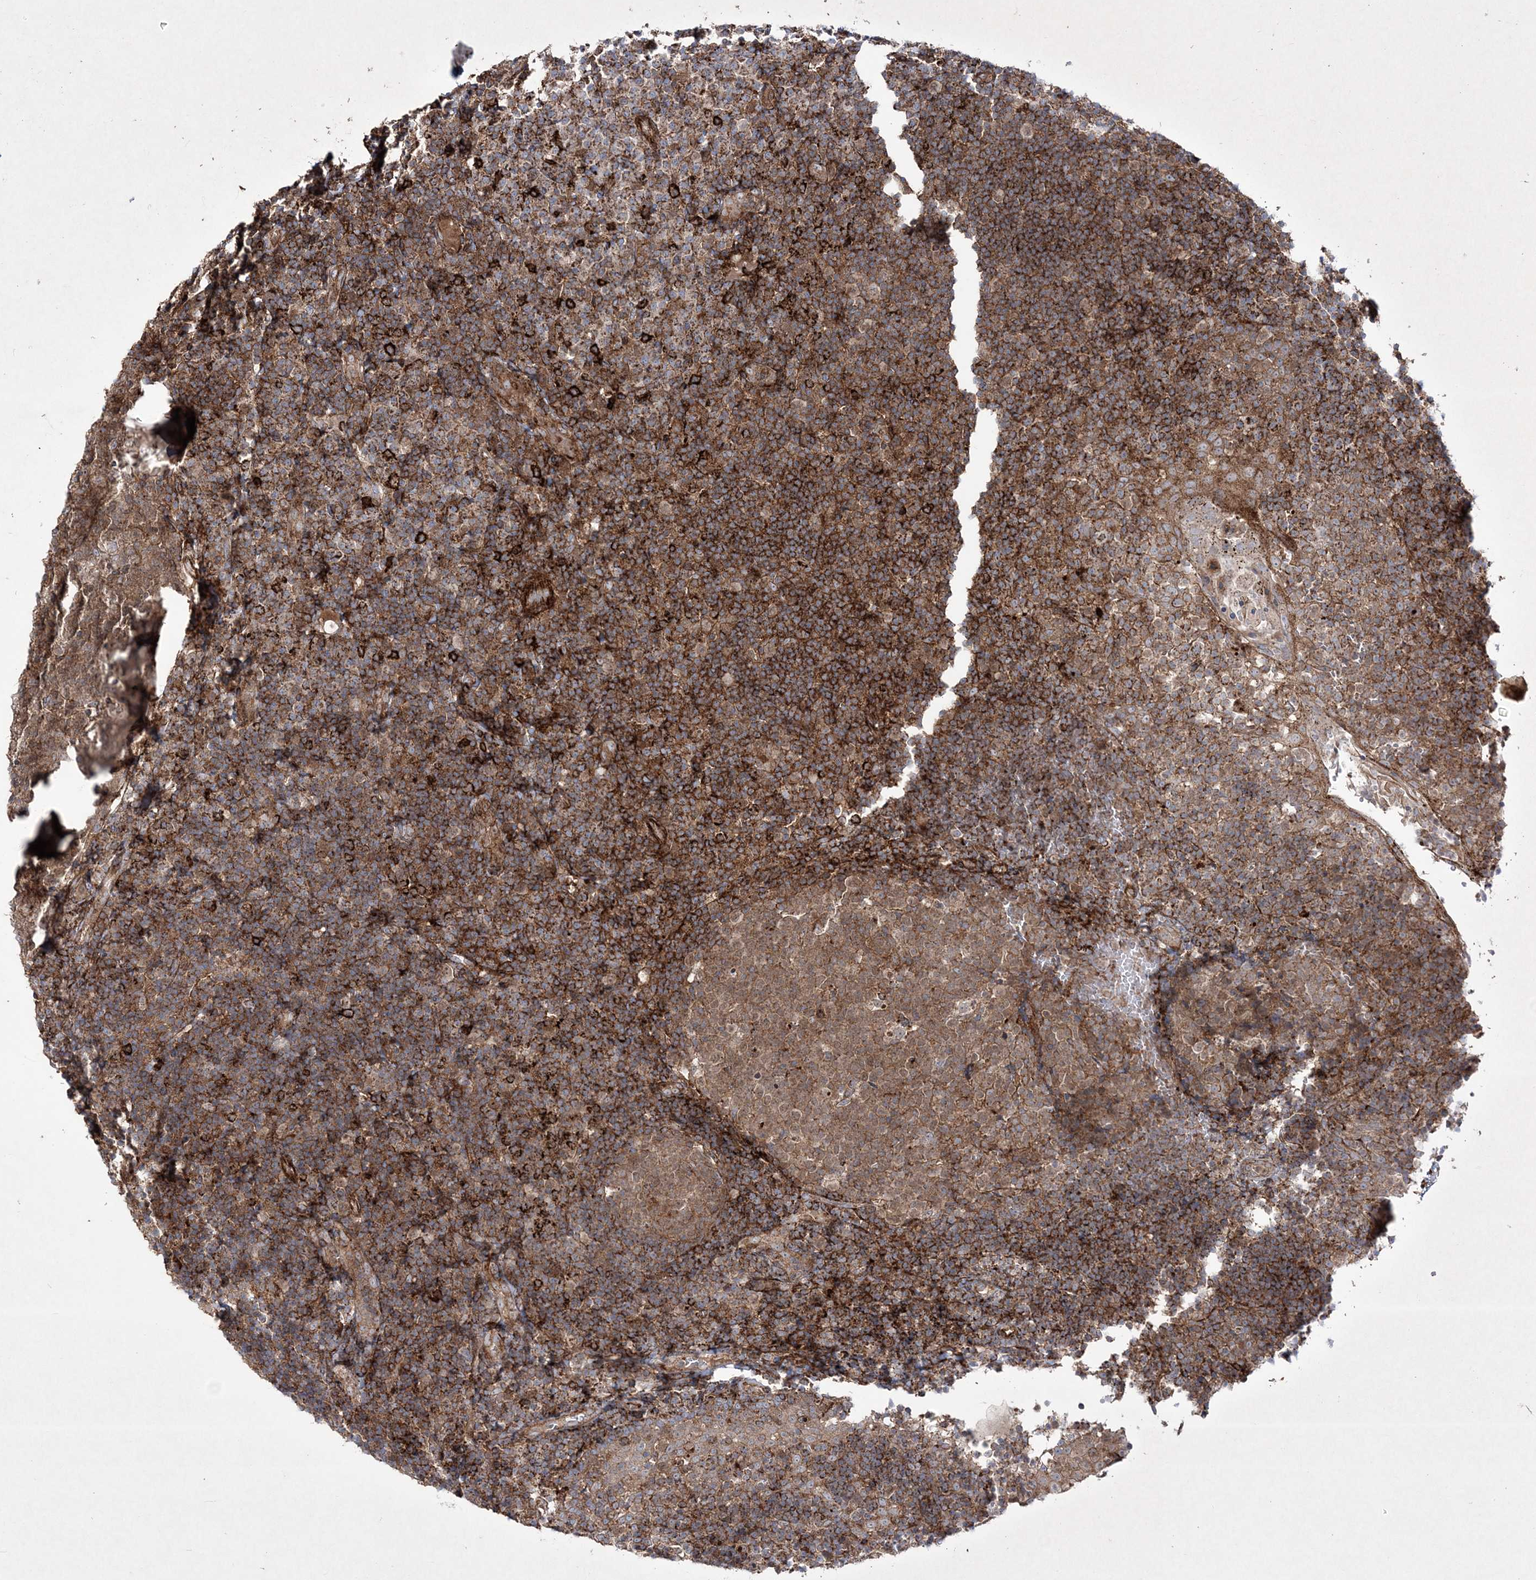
{"staining": {"intensity": "moderate", "quantity": ">75%", "location": "cytoplasmic/membranous"}, "tissue": "tonsil", "cell_type": "Germinal center cells", "image_type": "normal", "snomed": [{"axis": "morphology", "description": "Normal tissue, NOS"}, {"axis": "topography", "description": "Tonsil"}], "caption": "IHC of benign human tonsil exhibits medium levels of moderate cytoplasmic/membranous expression in approximately >75% of germinal center cells. Immunohistochemistry (ihc) stains the protein of interest in brown and the nuclei are stained blue.", "gene": "RICTOR", "patient": {"sex": "female", "age": 40}}